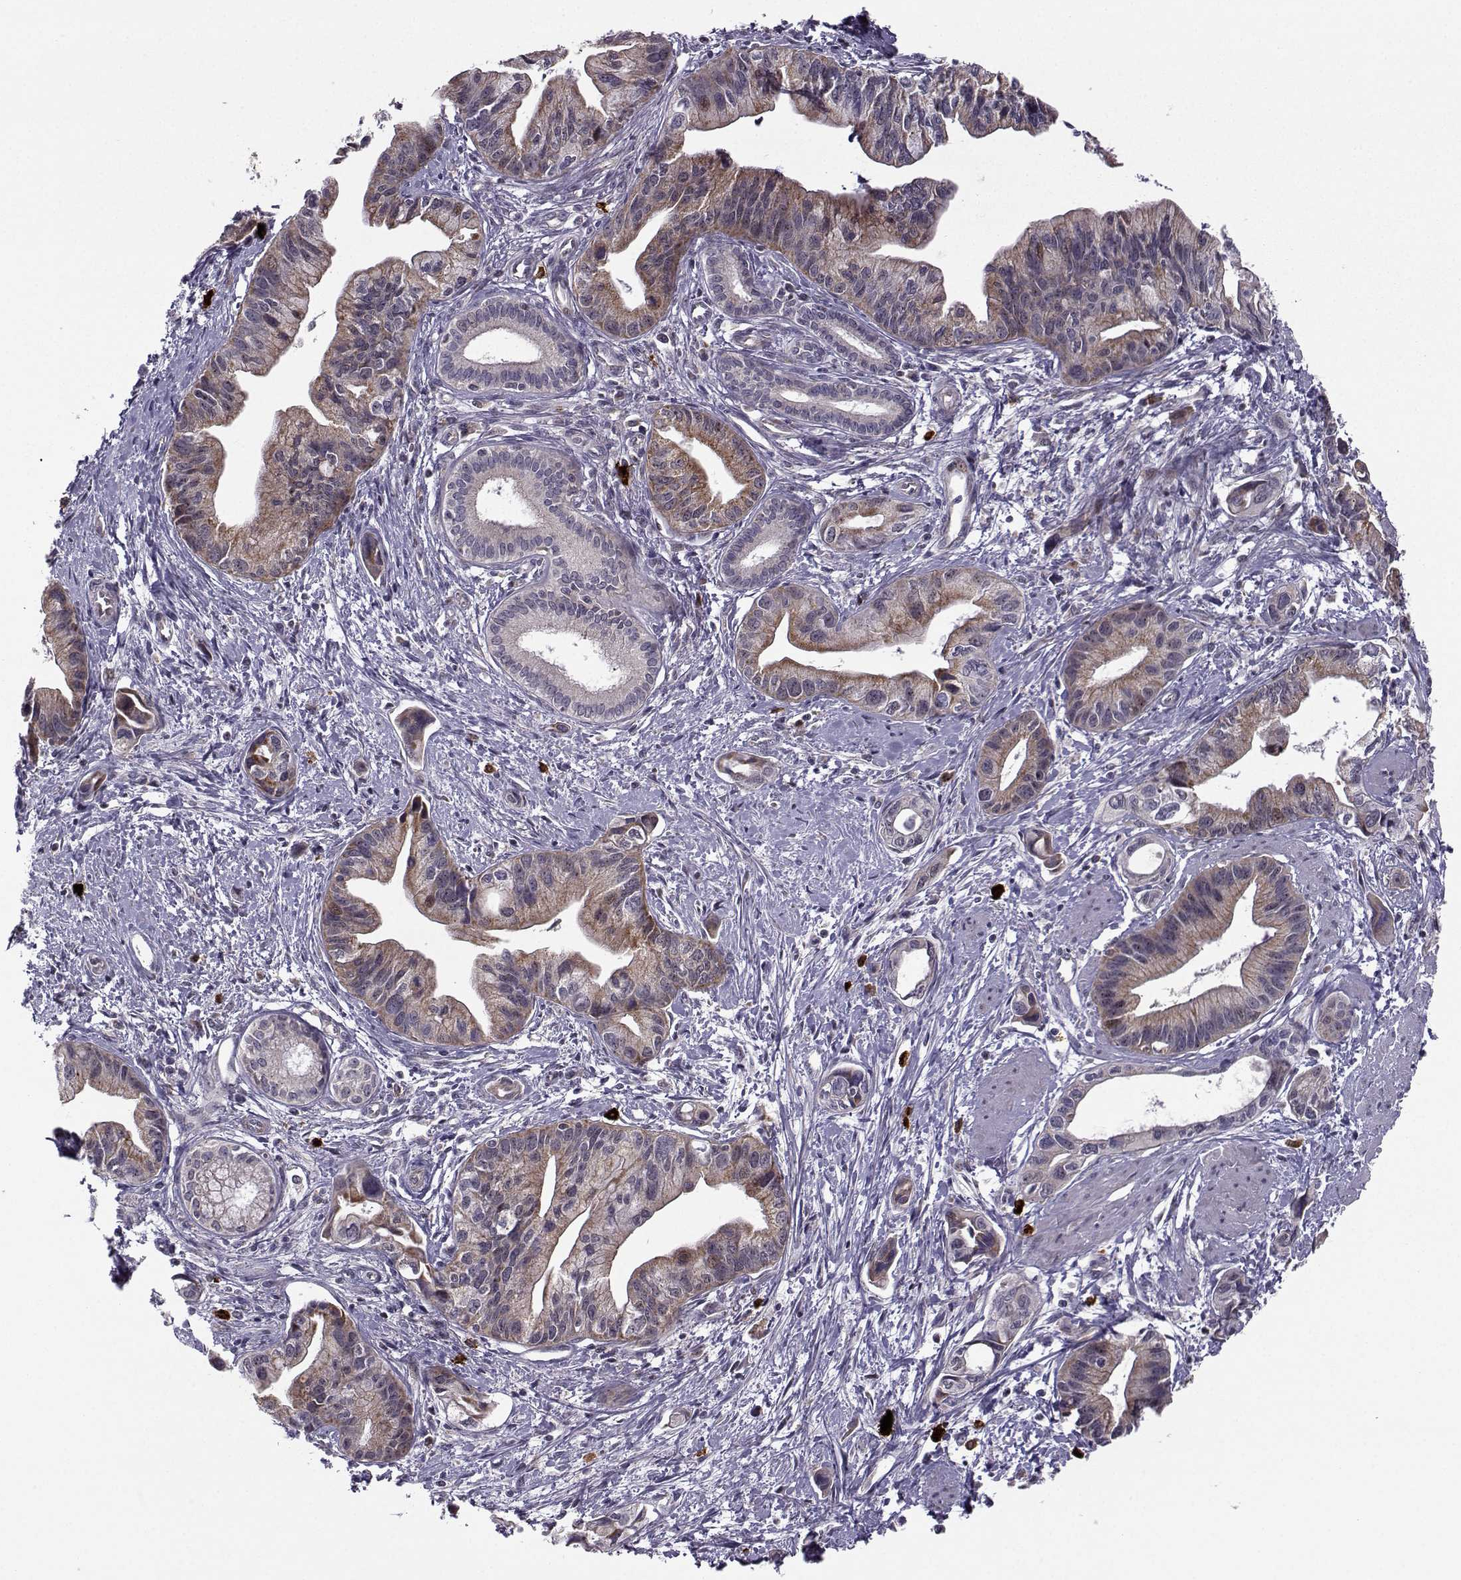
{"staining": {"intensity": "moderate", "quantity": ">75%", "location": "cytoplasmic/membranous"}, "tissue": "pancreatic cancer", "cell_type": "Tumor cells", "image_type": "cancer", "snomed": [{"axis": "morphology", "description": "Adenocarcinoma, NOS"}, {"axis": "topography", "description": "Pancreas"}], "caption": "Immunohistochemical staining of pancreatic adenocarcinoma displays medium levels of moderate cytoplasmic/membranous protein positivity in about >75% of tumor cells.", "gene": "NECAB3", "patient": {"sex": "female", "age": 61}}